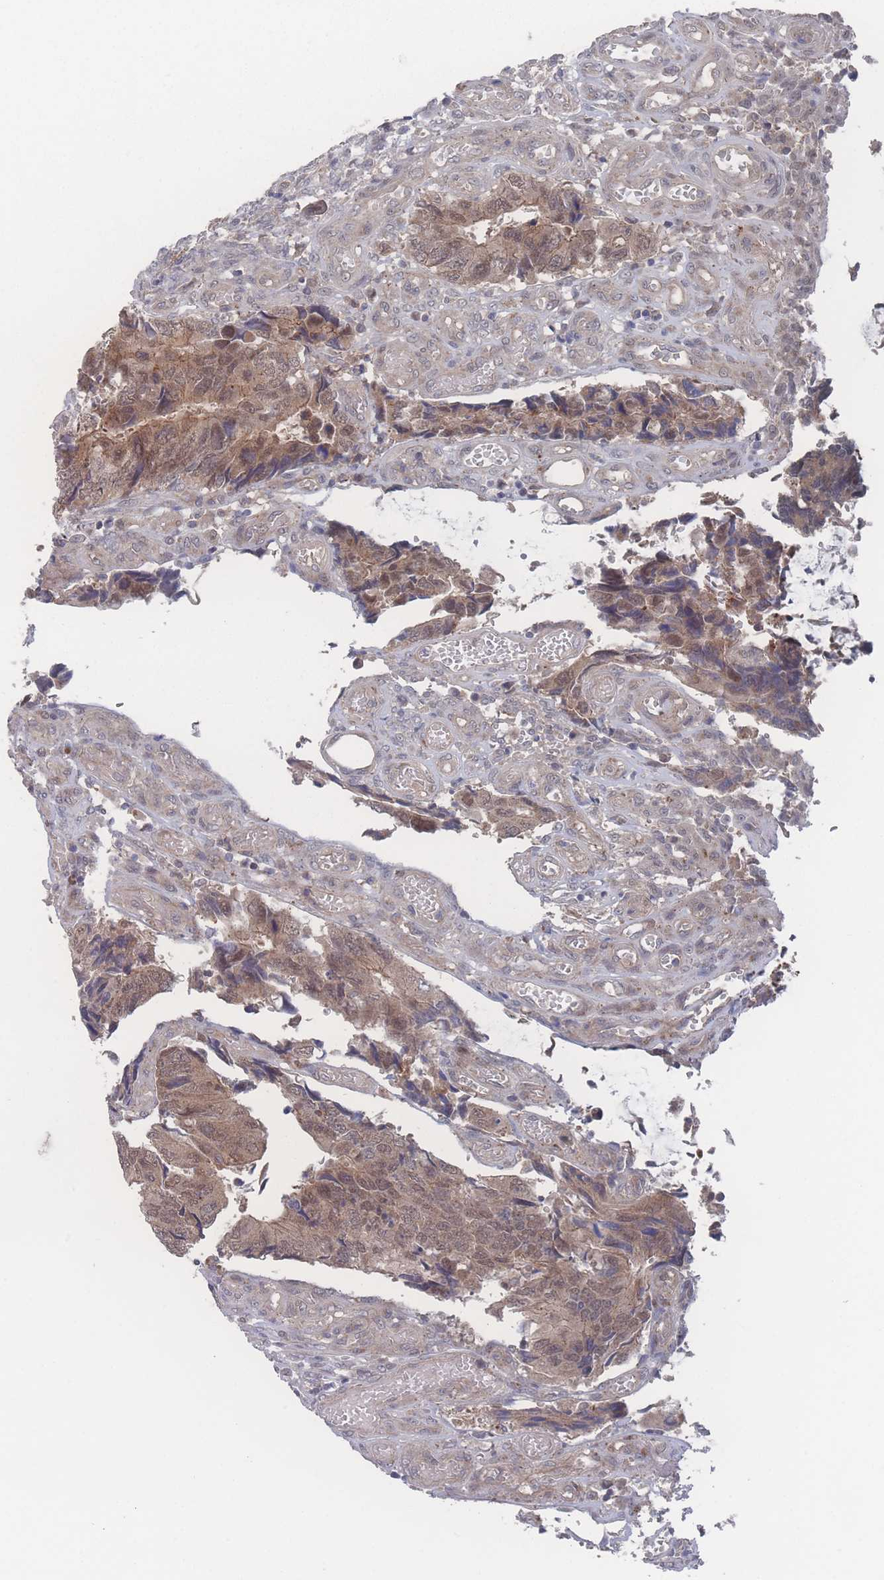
{"staining": {"intensity": "moderate", "quantity": ">75%", "location": "cytoplasmic/membranous,nuclear"}, "tissue": "colorectal cancer", "cell_type": "Tumor cells", "image_type": "cancer", "snomed": [{"axis": "morphology", "description": "Adenocarcinoma, NOS"}, {"axis": "topography", "description": "Colon"}], "caption": "Immunohistochemistry (IHC) histopathology image of neoplastic tissue: human adenocarcinoma (colorectal) stained using immunohistochemistry displays medium levels of moderate protein expression localized specifically in the cytoplasmic/membranous and nuclear of tumor cells, appearing as a cytoplasmic/membranous and nuclear brown color.", "gene": "NBEAL1", "patient": {"sex": "male", "age": 87}}